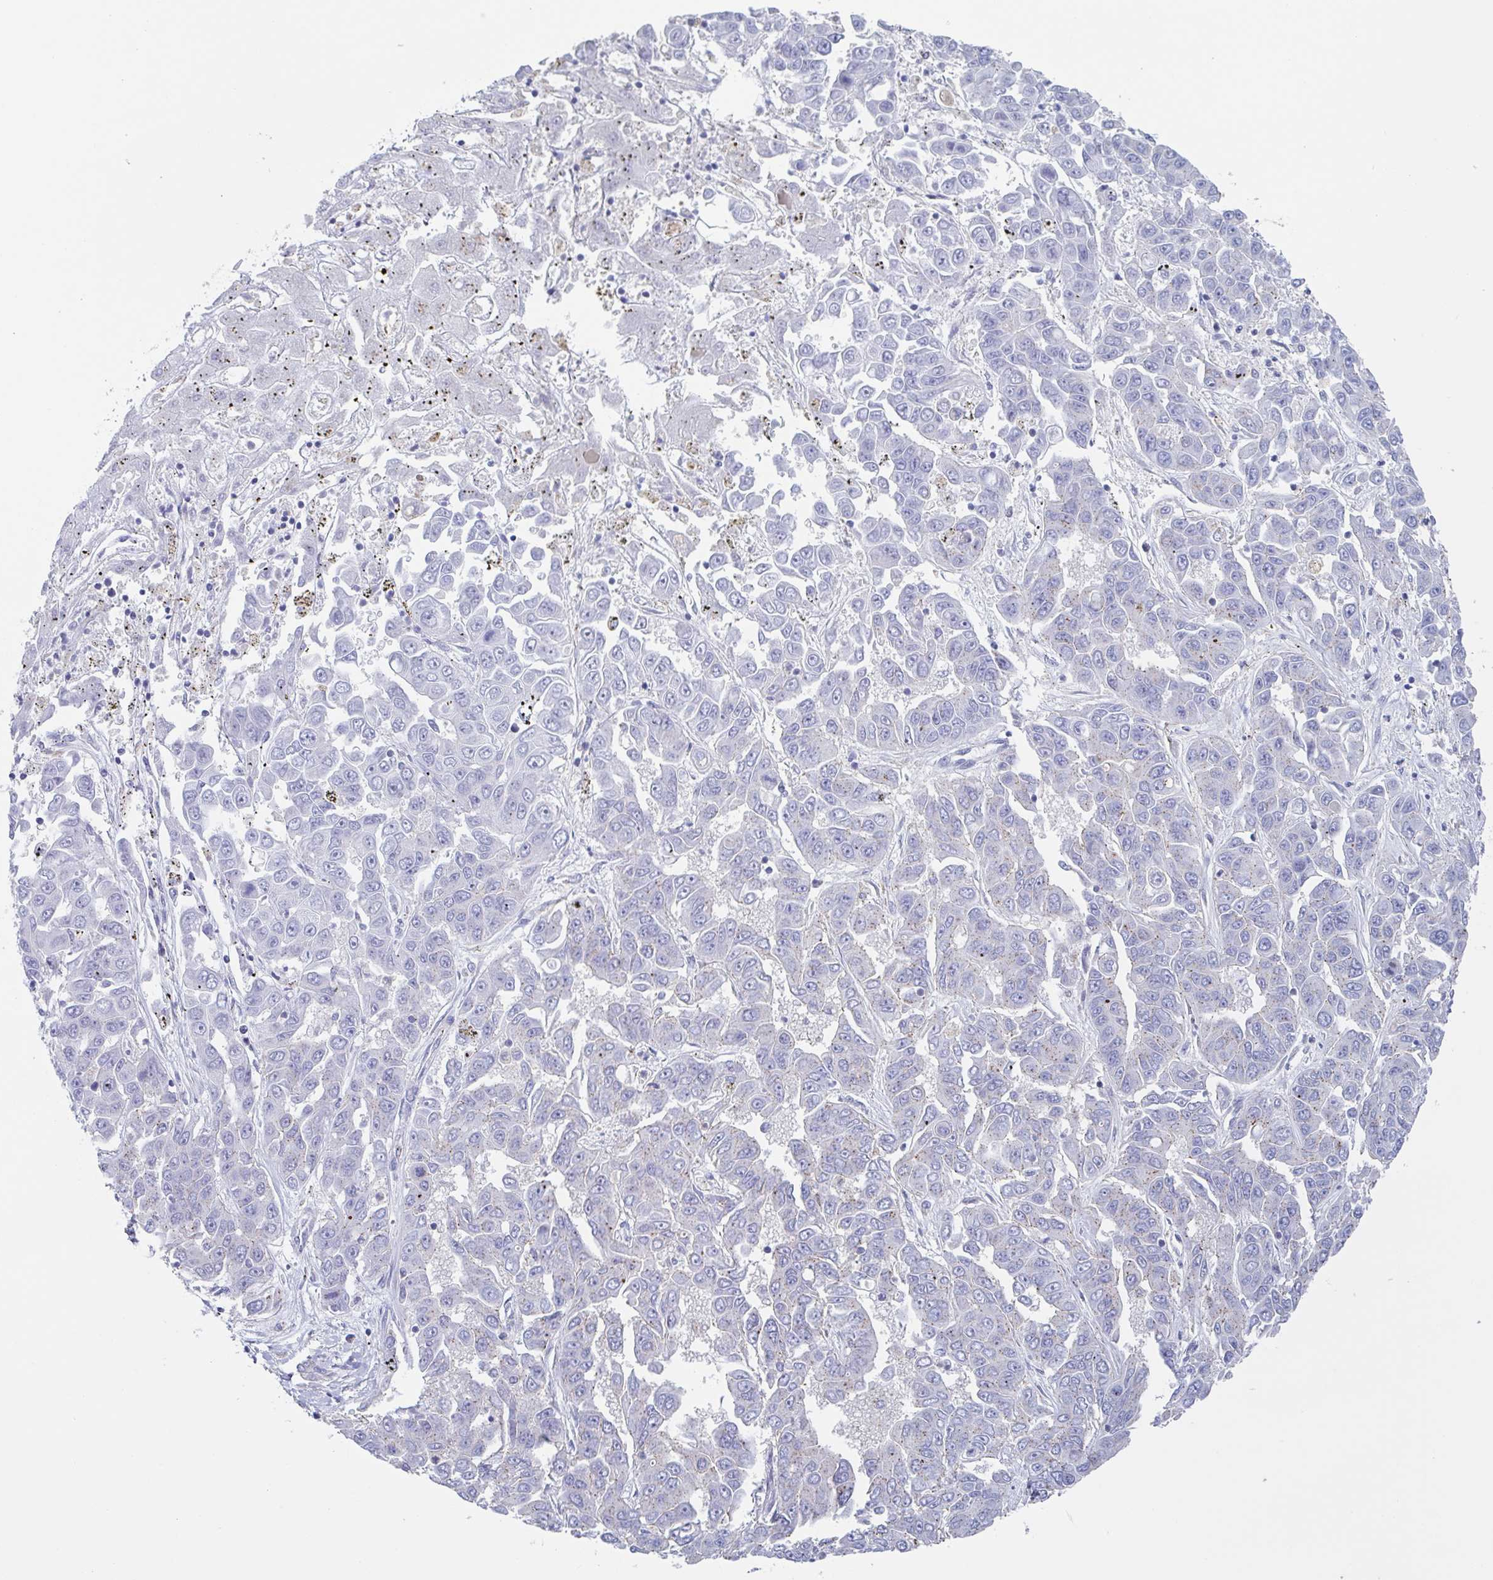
{"staining": {"intensity": "weak", "quantity": "<25%", "location": "cytoplasmic/membranous"}, "tissue": "liver cancer", "cell_type": "Tumor cells", "image_type": "cancer", "snomed": [{"axis": "morphology", "description": "Cholangiocarcinoma"}, {"axis": "topography", "description": "Liver"}], "caption": "A photomicrograph of human cholangiocarcinoma (liver) is negative for staining in tumor cells.", "gene": "CHMP5", "patient": {"sex": "female", "age": 52}}